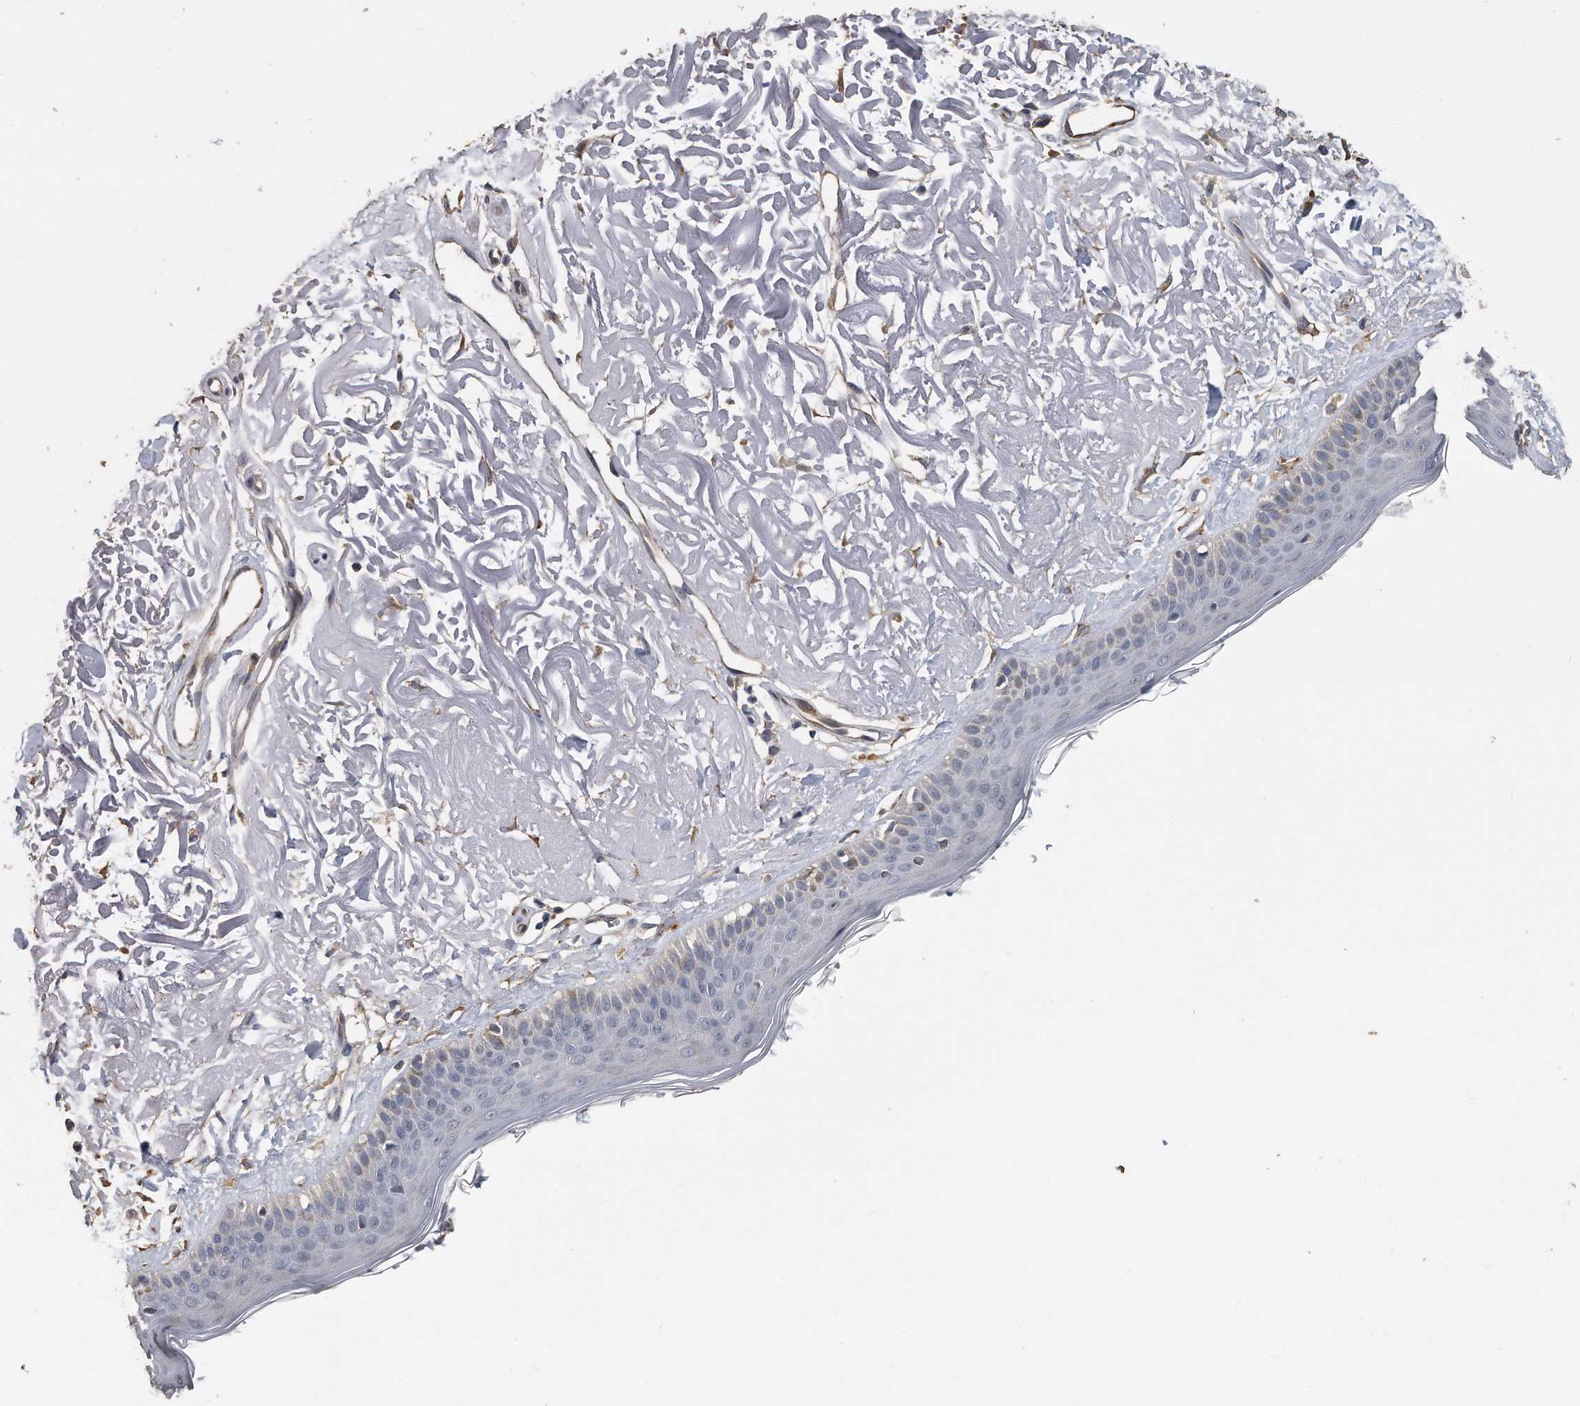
{"staining": {"intensity": "weak", "quantity": ">75%", "location": "cytoplasmic/membranous"}, "tissue": "skin", "cell_type": "Fibroblasts", "image_type": "normal", "snomed": [{"axis": "morphology", "description": "Normal tissue, NOS"}, {"axis": "topography", "description": "Skin"}, {"axis": "topography", "description": "Skeletal muscle"}], "caption": "The histopathology image exhibits immunohistochemical staining of unremarkable skin. There is weak cytoplasmic/membranous positivity is present in about >75% of fibroblasts.", "gene": "PCLO", "patient": {"sex": "male", "age": 83}}